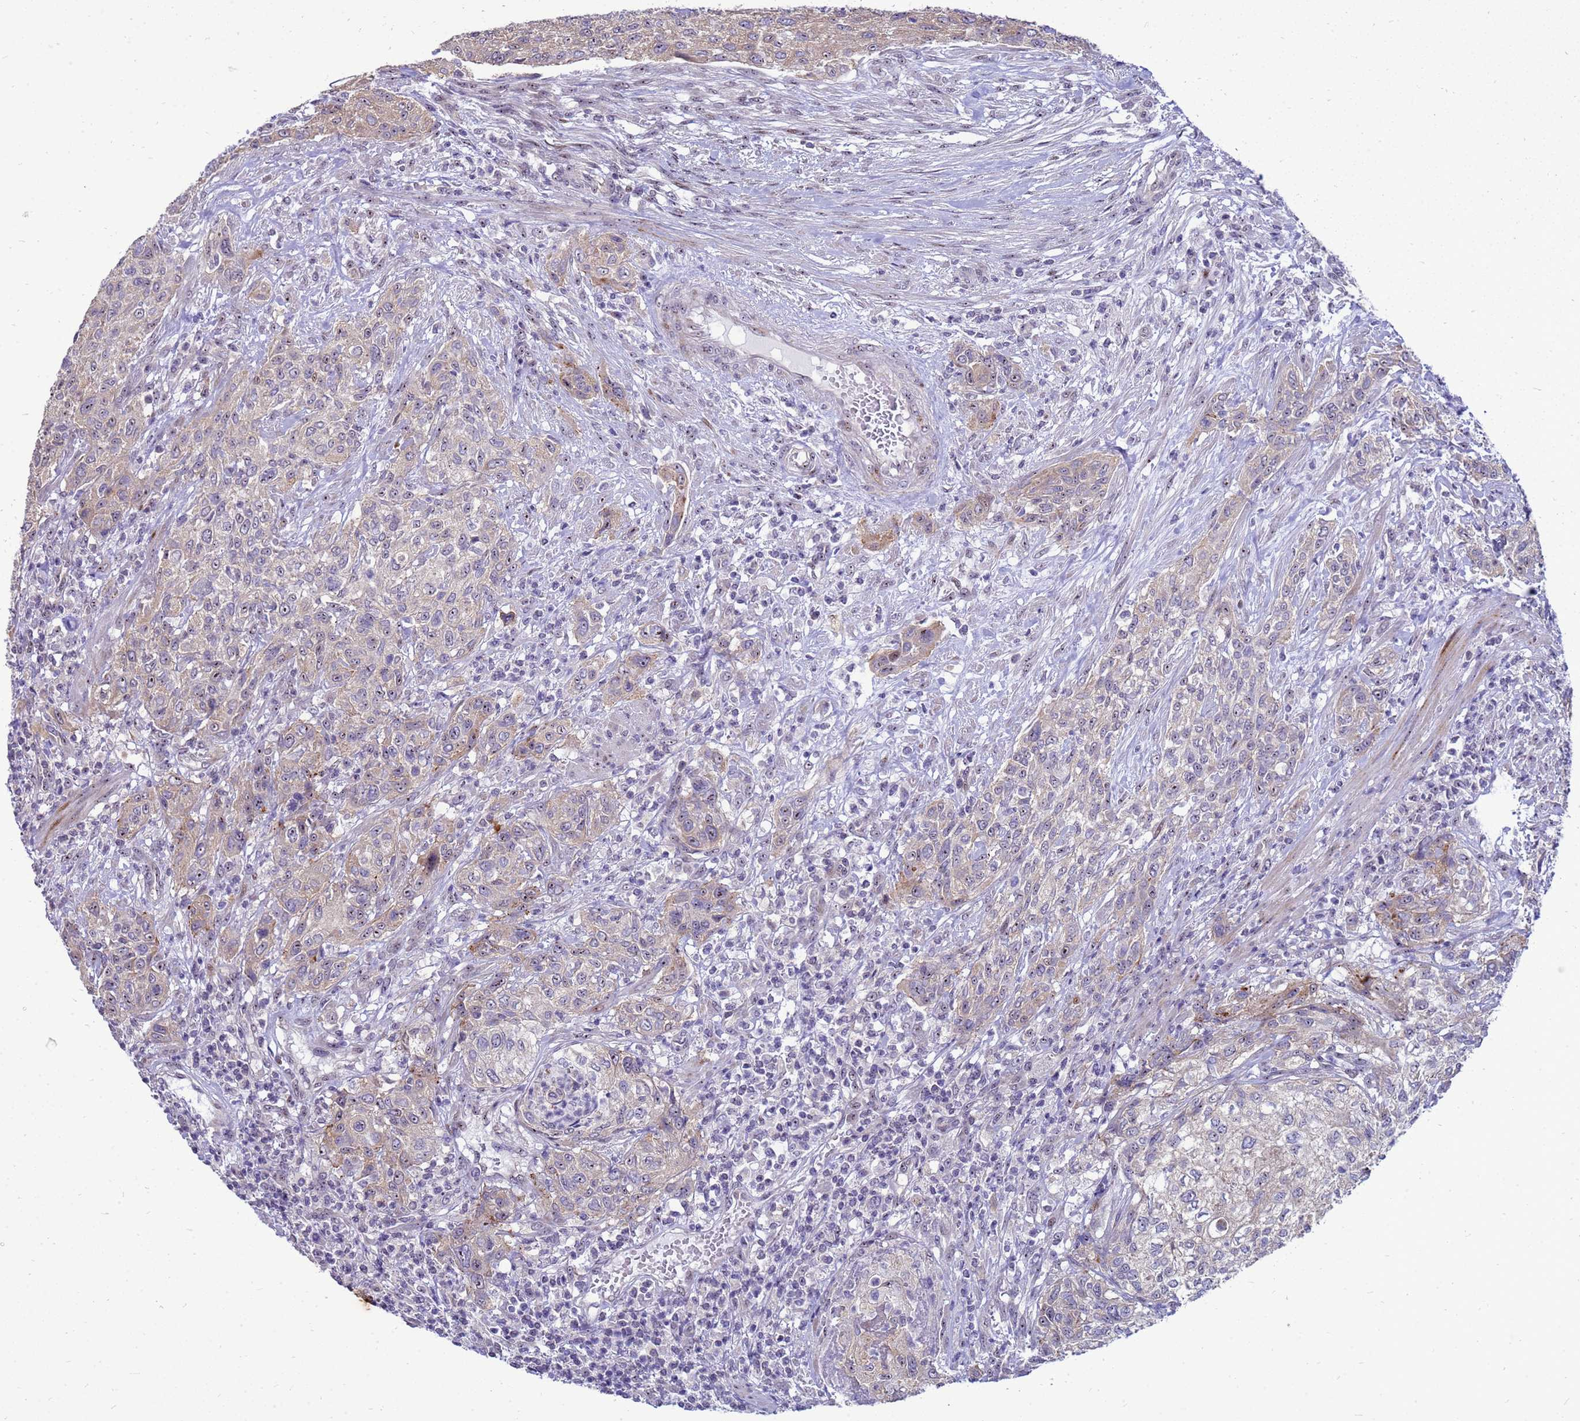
{"staining": {"intensity": "weak", "quantity": "25%-75%", "location": "cytoplasmic/membranous"}, "tissue": "urothelial cancer", "cell_type": "Tumor cells", "image_type": "cancer", "snomed": [{"axis": "morphology", "description": "Normal tissue, NOS"}, {"axis": "morphology", "description": "Urothelial carcinoma, NOS"}, {"axis": "topography", "description": "Urinary bladder"}, {"axis": "topography", "description": "Peripheral nerve tissue"}], "caption": "Immunohistochemistry (DAB) staining of human transitional cell carcinoma shows weak cytoplasmic/membranous protein expression in about 25%-75% of tumor cells.", "gene": "RSPO1", "patient": {"sex": "male", "age": 35}}